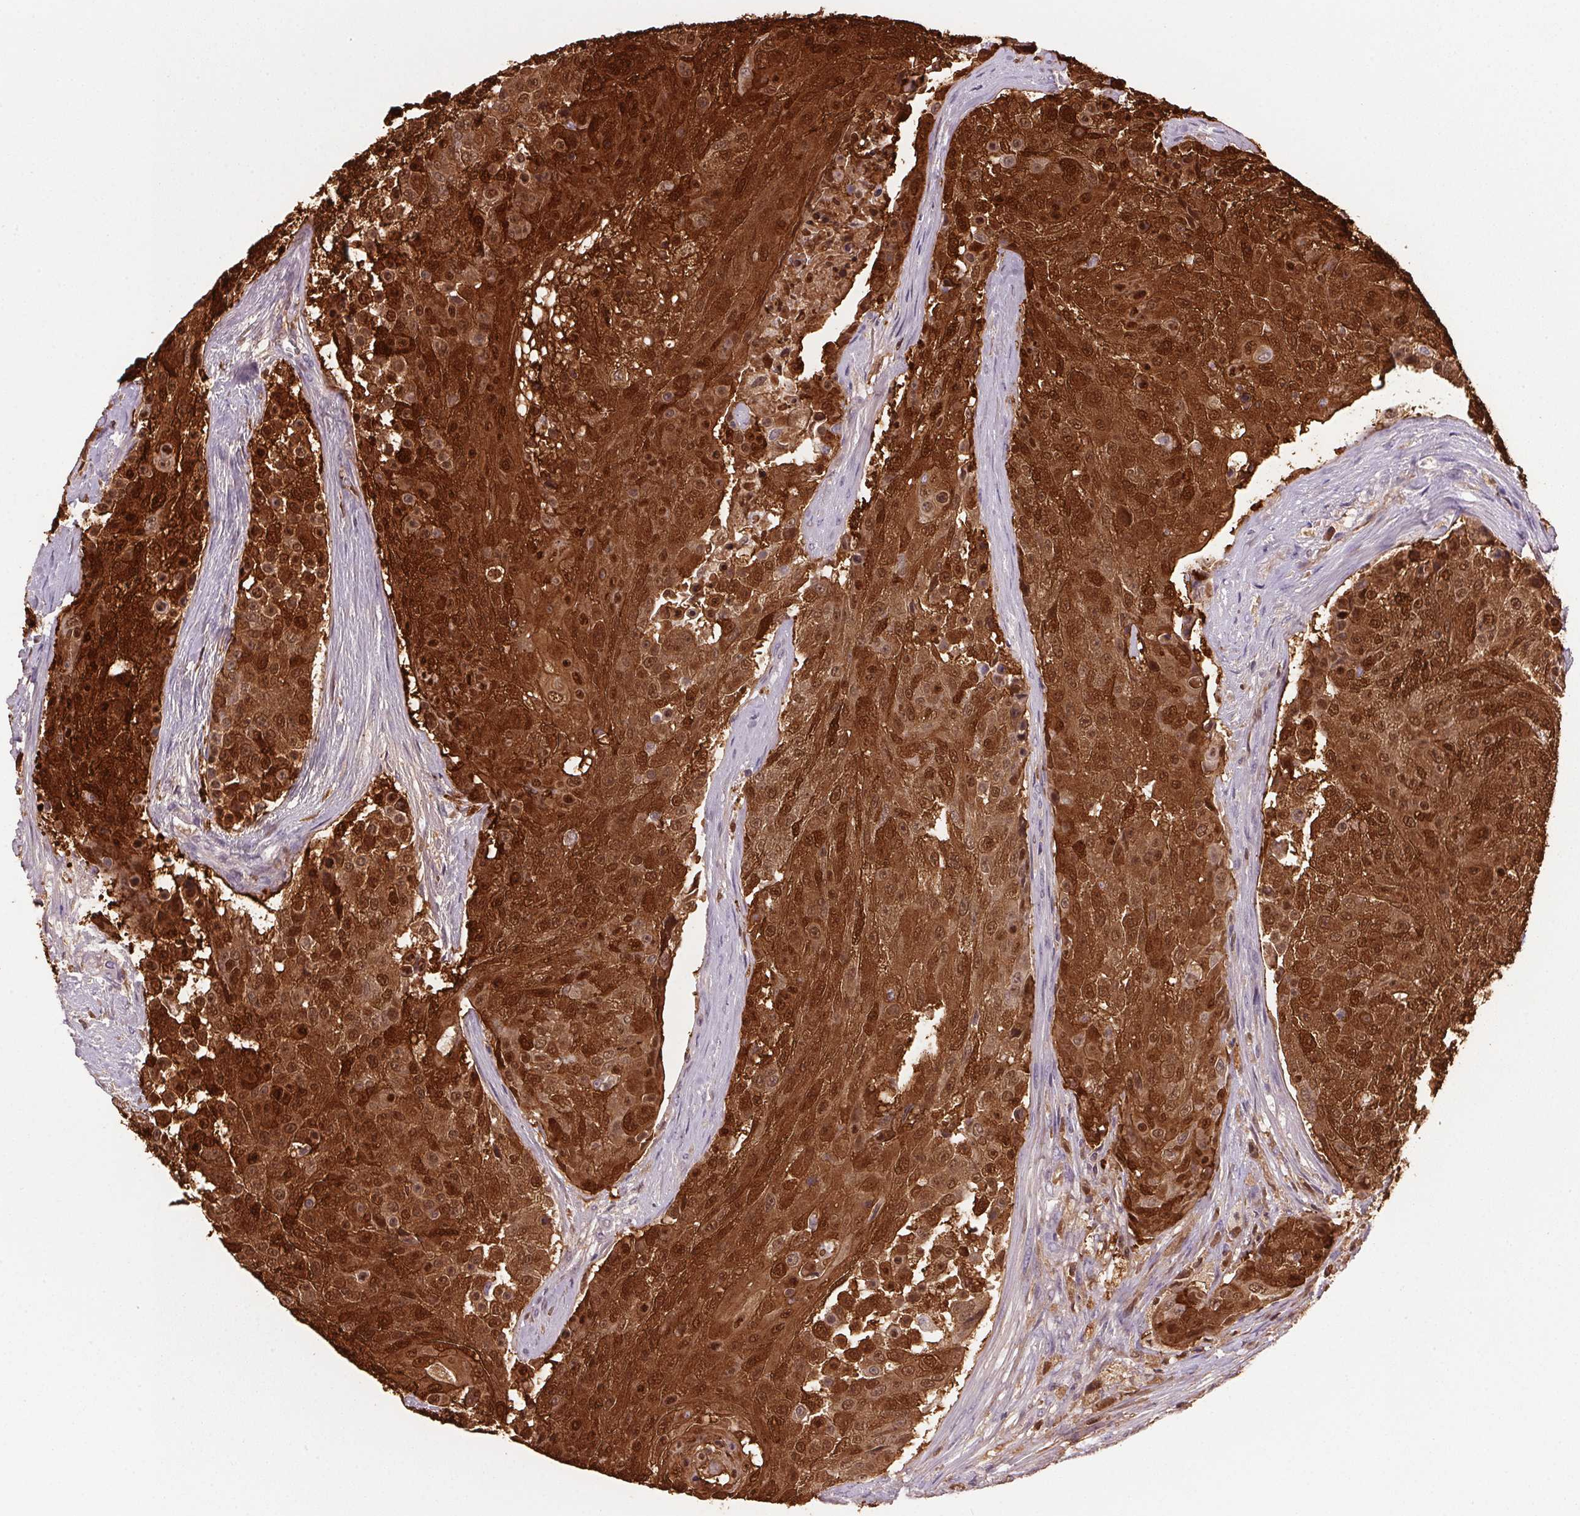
{"staining": {"intensity": "strong", "quantity": ">75%", "location": "cytoplasmic/membranous,nuclear"}, "tissue": "urothelial cancer", "cell_type": "Tumor cells", "image_type": "cancer", "snomed": [{"axis": "morphology", "description": "Urothelial carcinoma, High grade"}, {"axis": "topography", "description": "Urinary bladder"}], "caption": "DAB immunohistochemical staining of urothelial cancer demonstrates strong cytoplasmic/membranous and nuclear protein positivity in about >75% of tumor cells.", "gene": "S100A2", "patient": {"sex": "female", "age": 63}}